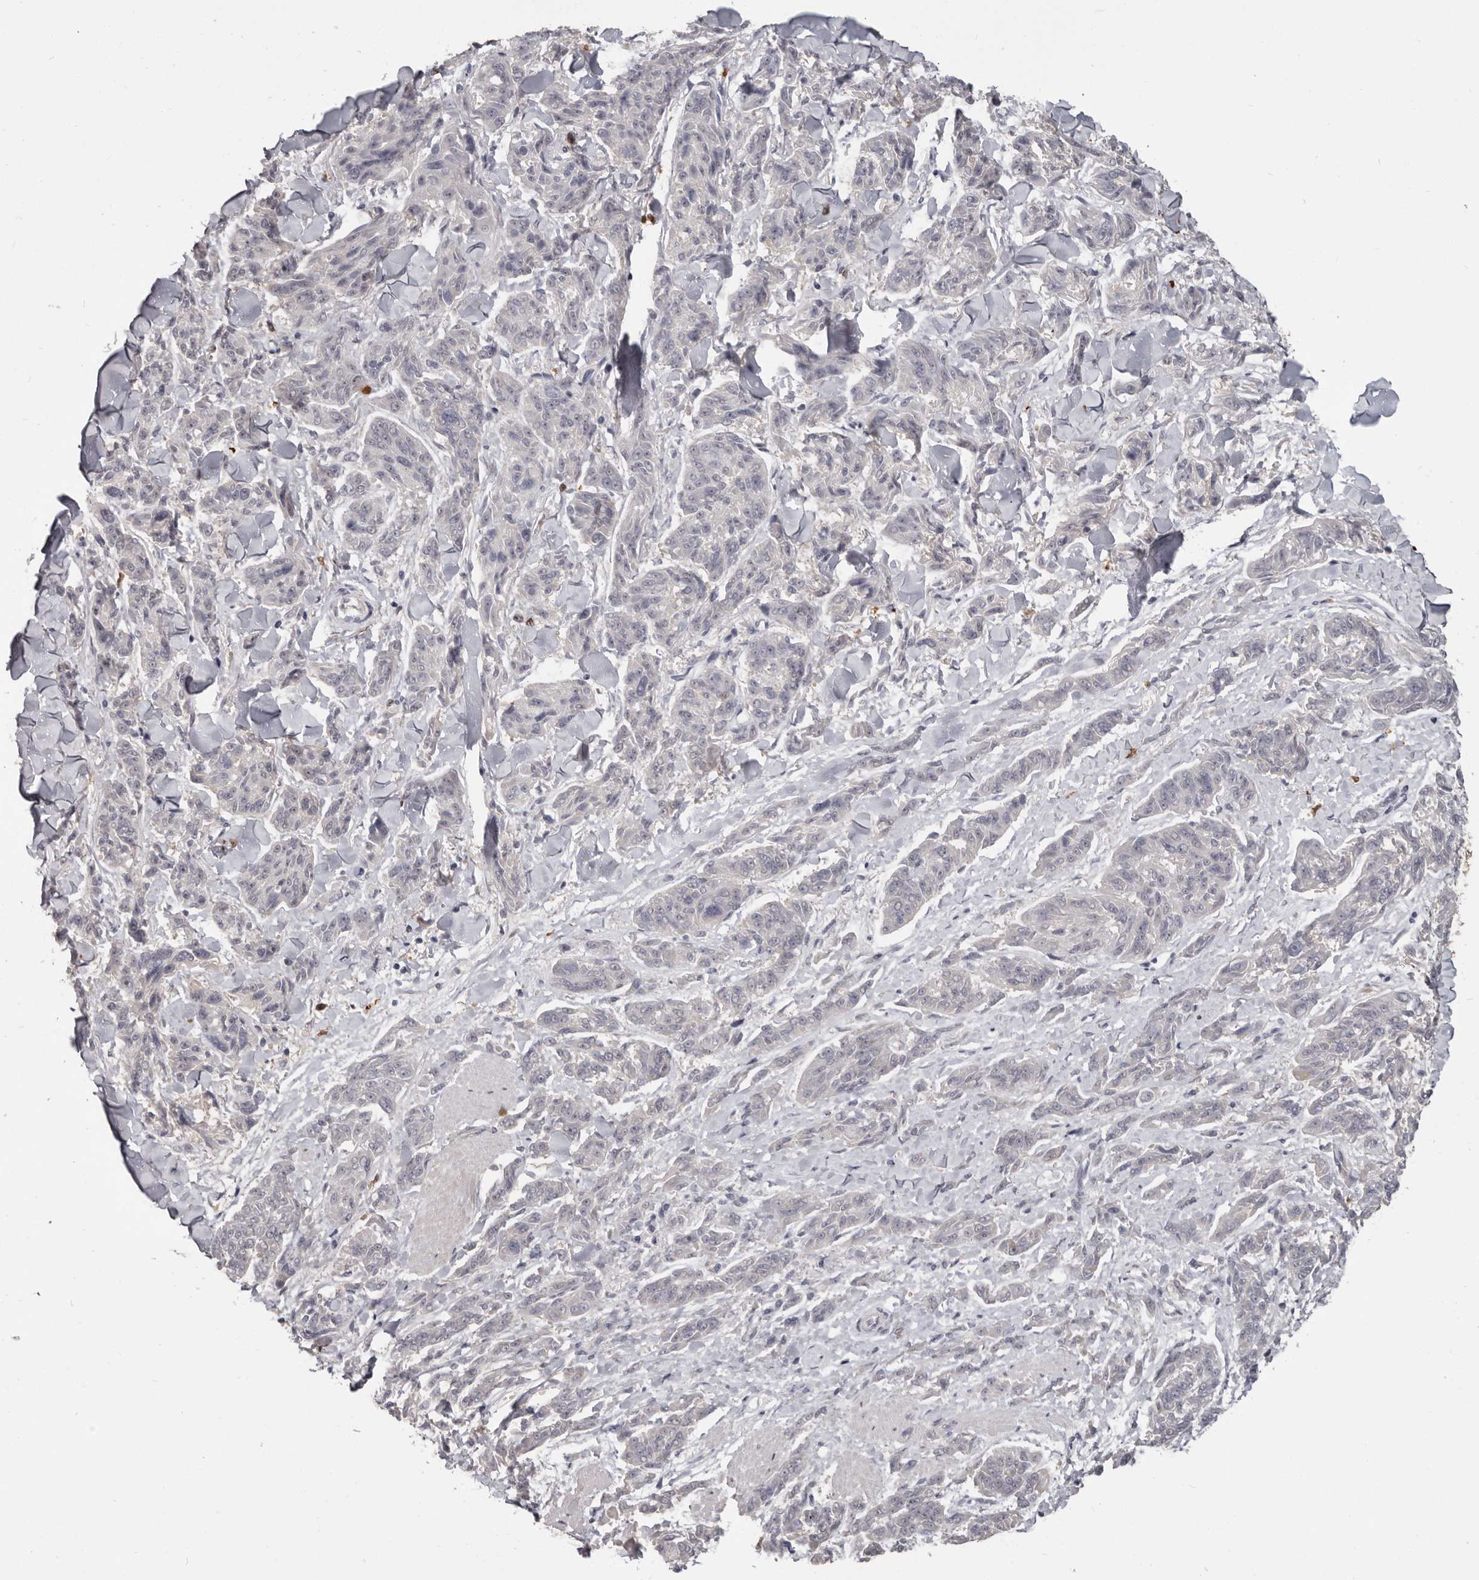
{"staining": {"intensity": "negative", "quantity": "none", "location": "none"}, "tissue": "melanoma", "cell_type": "Tumor cells", "image_type": "cancer", "snomed": [{"axis": "morphology", "description": "Malignant melanoma, NOS"}, {"axis": "topography", "description": "Skin"}], "caption": "Immunohistochemical staining of melanoma displays no significant expression in tumor cells.", "gene": "GPR157", "patient": {"sex": "male", "age": 53}}